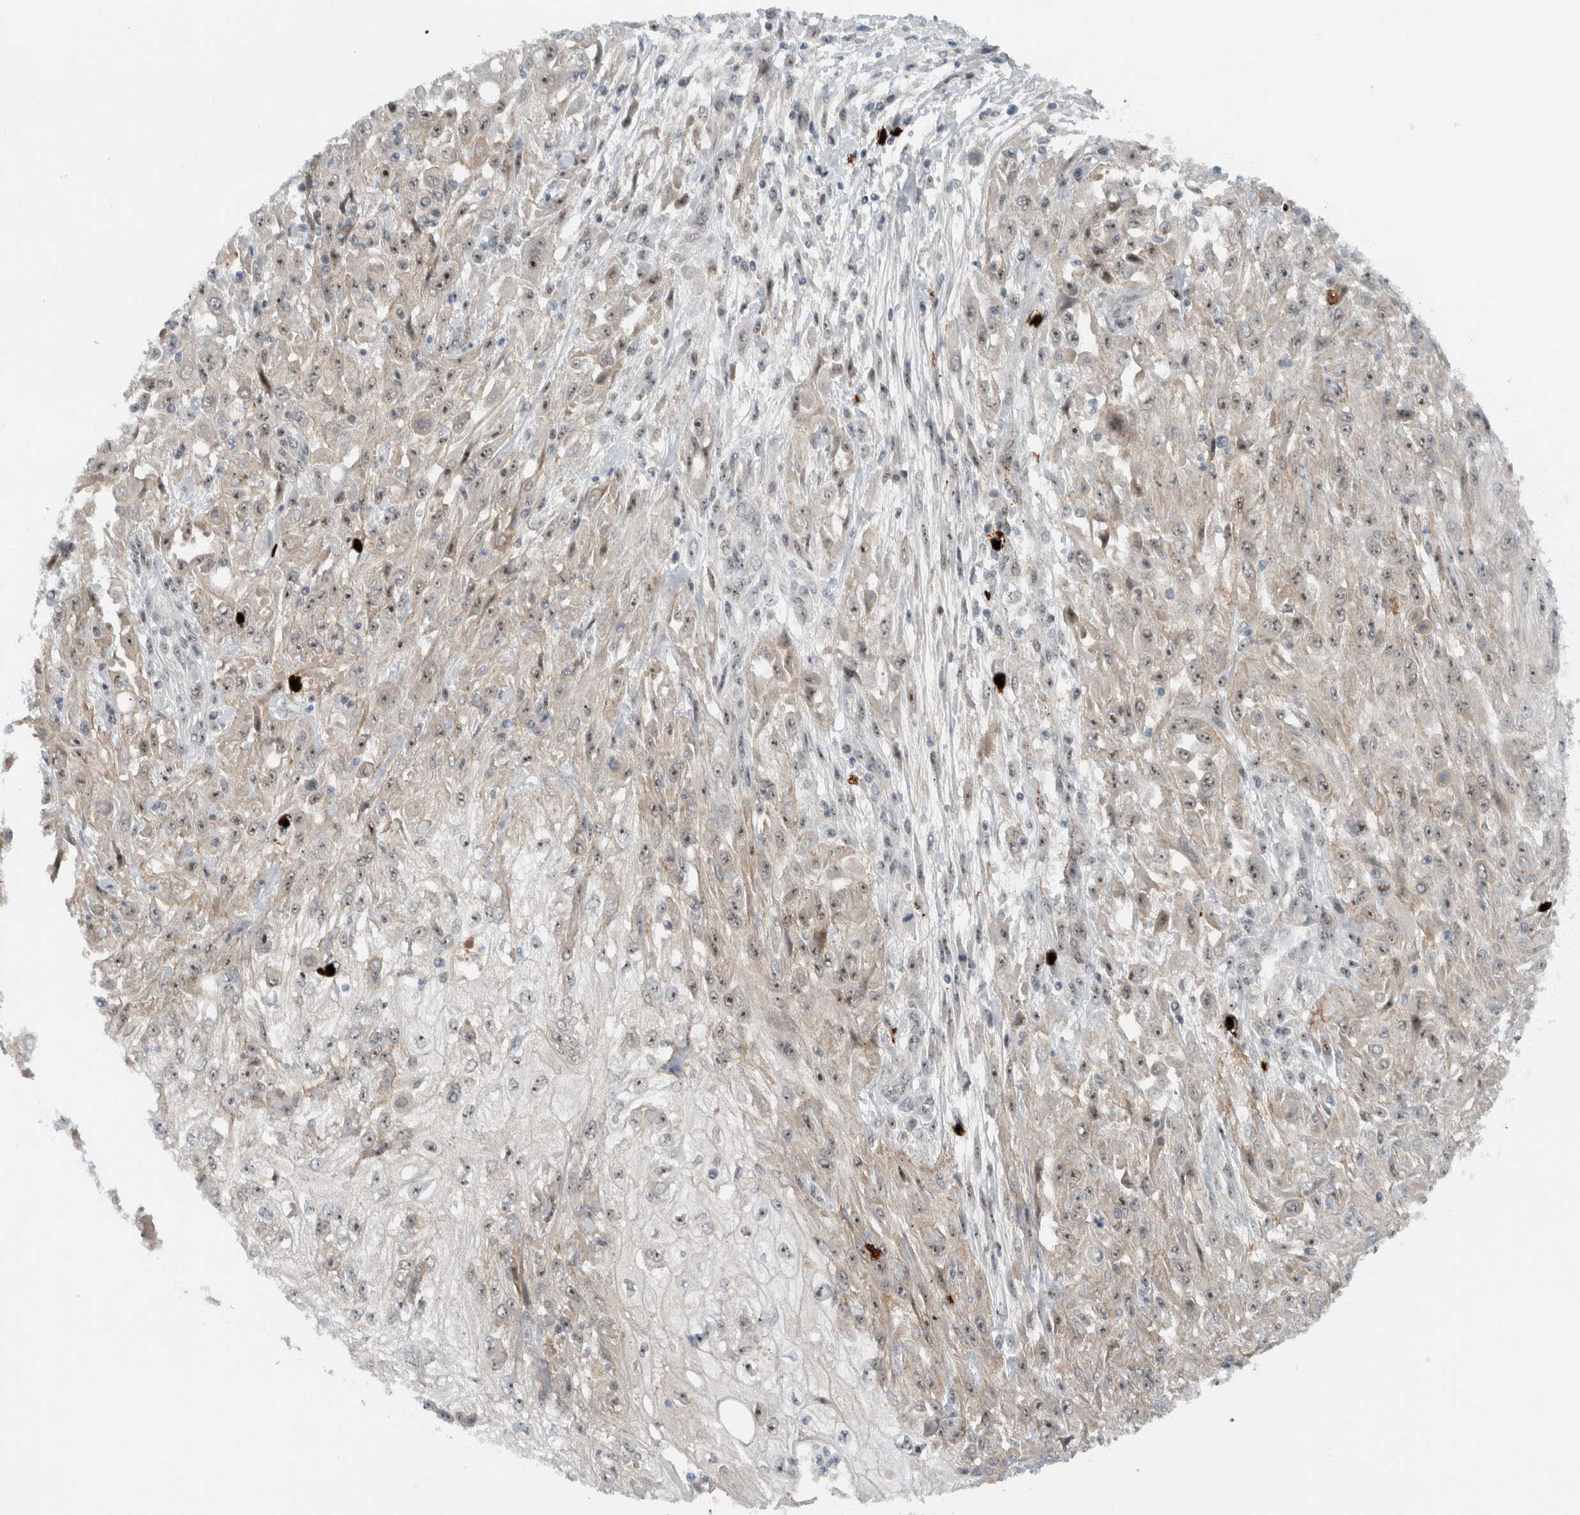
{"staining": {"intensity": "moderate", "quantity": ">75%", "location": "nuclear"}, "tissue": "skin cancer", "cell_type": "Tumor cells", "image_type": "cancer", "snomed": [{"axis": "morphology", "description": "Squamous cell carcinoma, NOS"}, {"axis": "morphology", "description": "Squamous cell carcinoma, metastatic, NOS"}, {"axis": "topography", "description": "Skin"}, {"axis": "topography", "description": "Lymph node"}], "caption": "This is an image of immunohistochemistry (IHC) staining of skin cancer (metastatic squamous cell carcinoma), which shows moderate expression in the nuclear of tumor cells.", "gene": "ZFP91", "patient": {"sex": "male", "age": 75}}